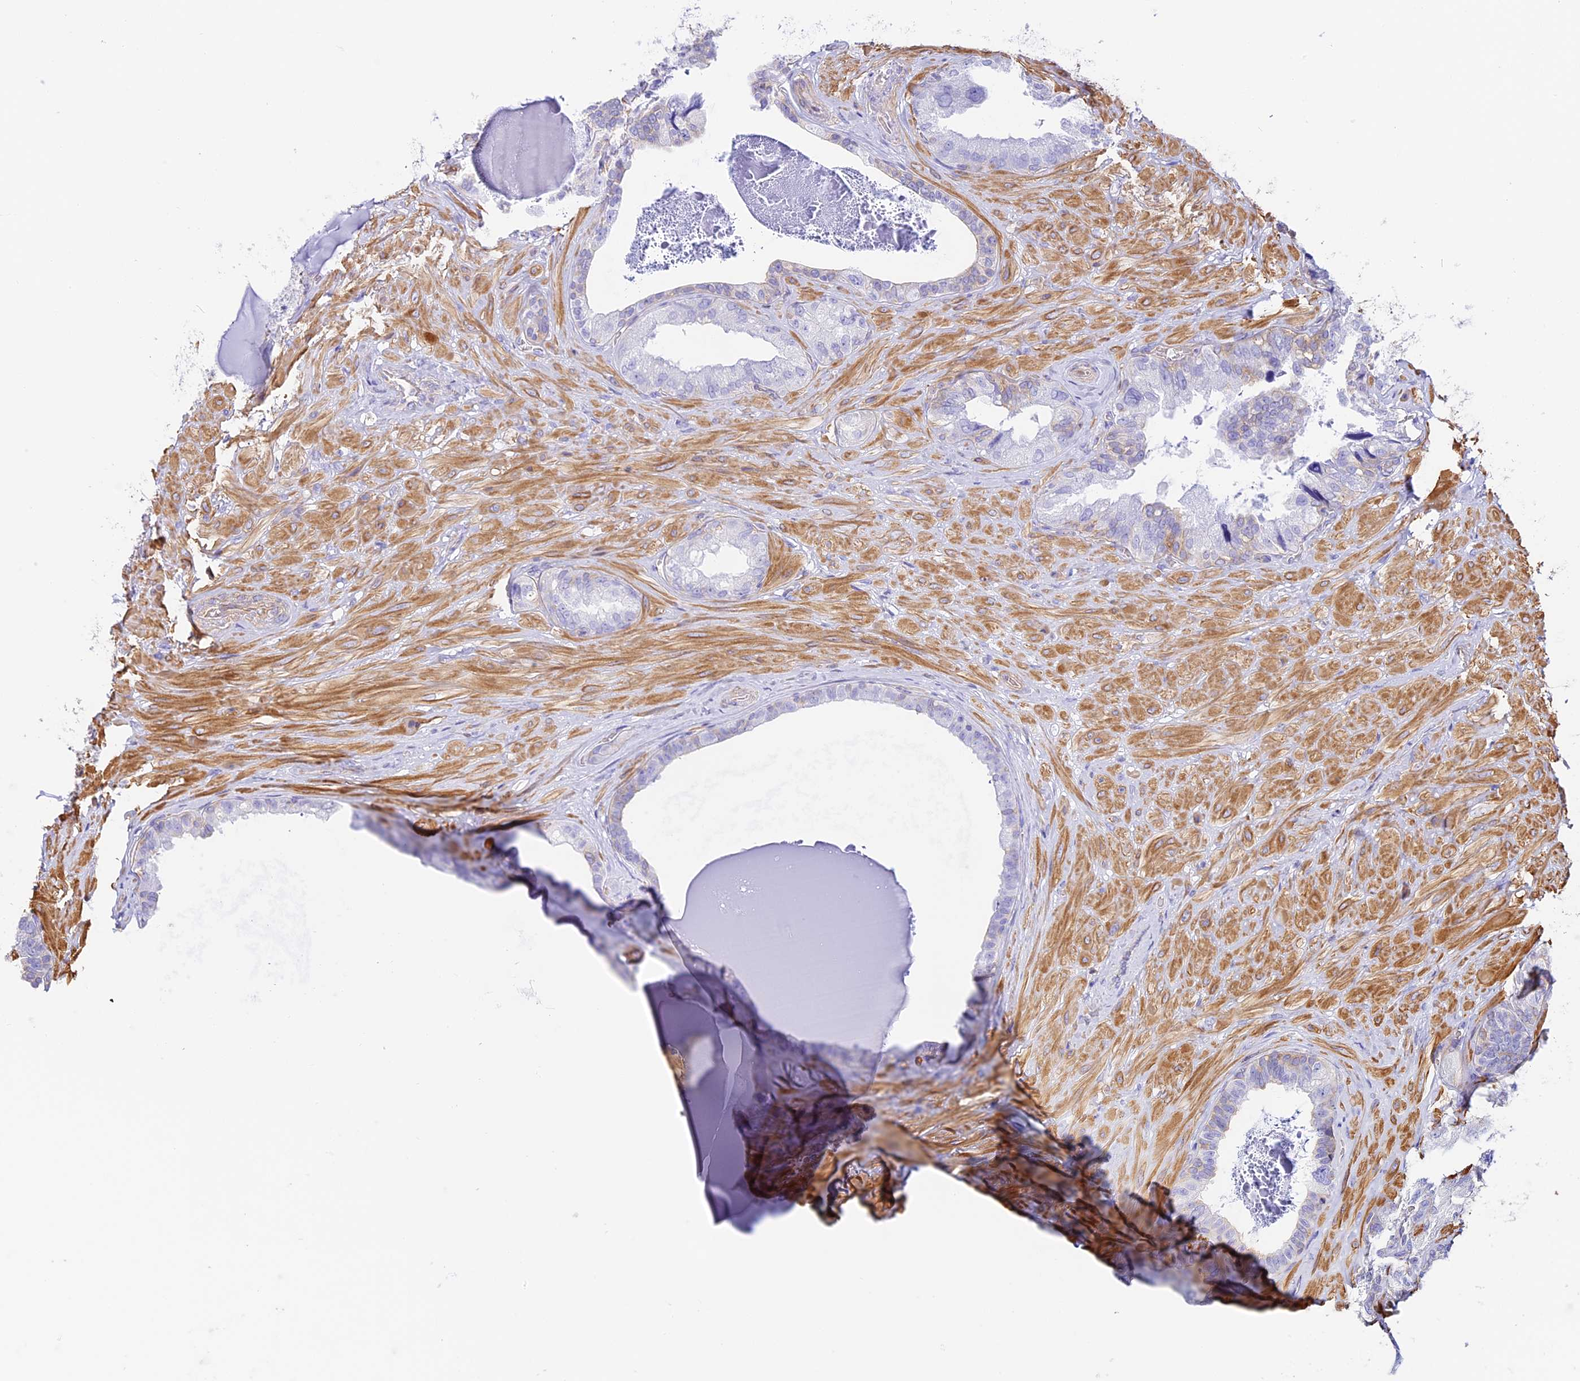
{"staining": {"intensity": "negative", "quantity": "none", "location": "none"}, "tissue": "seminal vesicle", "cell_type": "Glandular cells", "image_type": "normal", "snomed": [{"axis": "morphology", "description": "Normal tissue, NOS"}, {"axis": "topography", "description": "Prostate and seminal vesicle, NOS"}, {"axis": "topography", "description": "Prostate"}, {"axis": "topography", "description": "Seminal veicle"}], "caption": "Immunohistochemistry photomicrograph of normal seminal vesicle stained for a protein (brown), which demonstrates no positivity in glandular cells.", "gene": "HOMER3", "patient": {"sex": "male", "age": 67}}